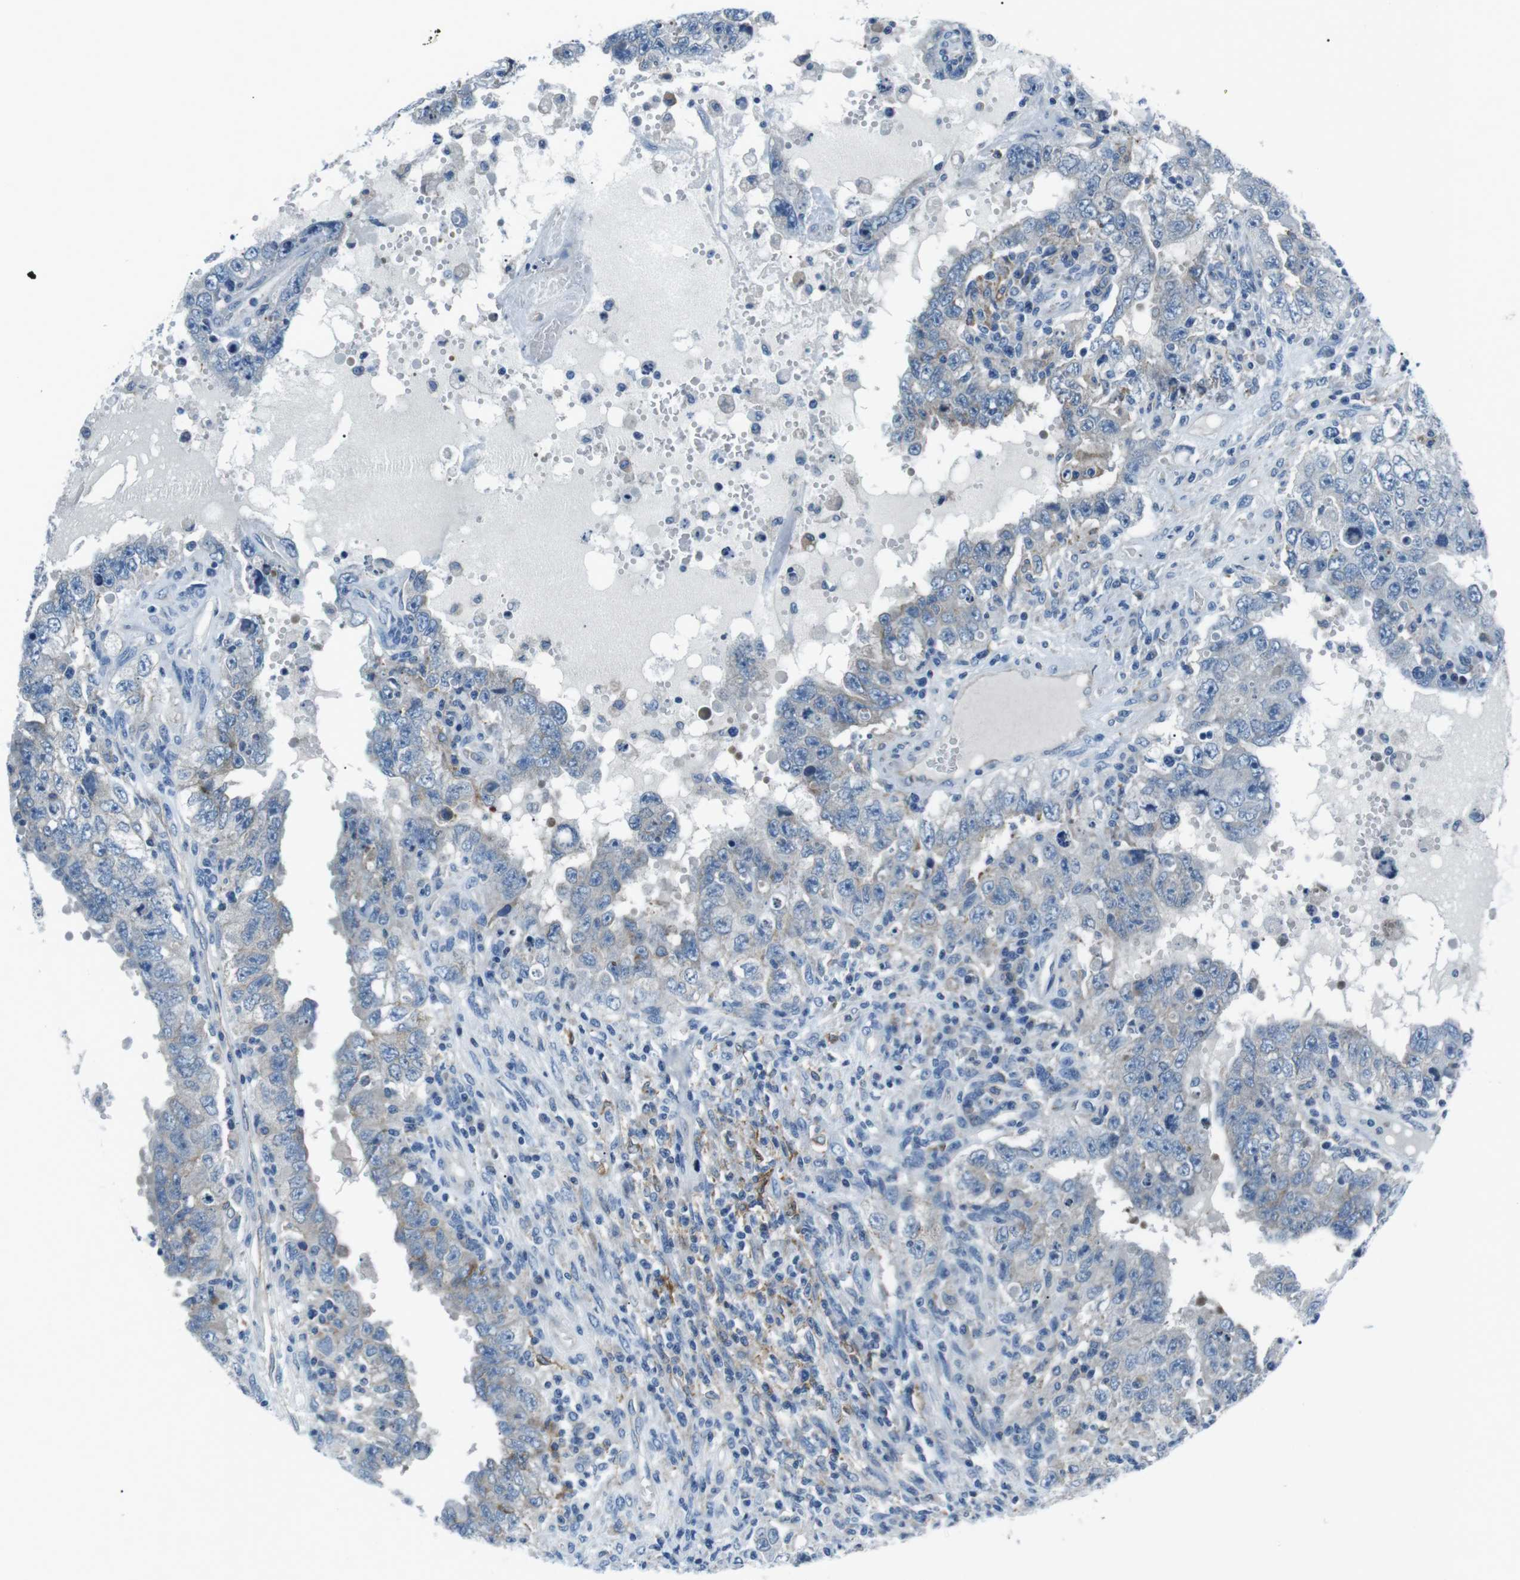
{"staining": {"intensity": "negative", "quantity": "none", "location": "none"}, "tissue": "testis cancer", "cell_type": "Tumor cells", "image_type": "cancer", "snomed": [{"axis": "morphology", "description": "Carcinoma, Embryonal, NOS"}, {"axis": "topography", "description": "Testis"}], "caption": "Tumor cells show no significant staining in testis cancer (embryonal carcinoma). (DAB (3,3'-diaminobenzidine) immunohistochemistry, high magnification).", "gene": "CSF2RA", "patient": {"sex": "male", "age": 26}}